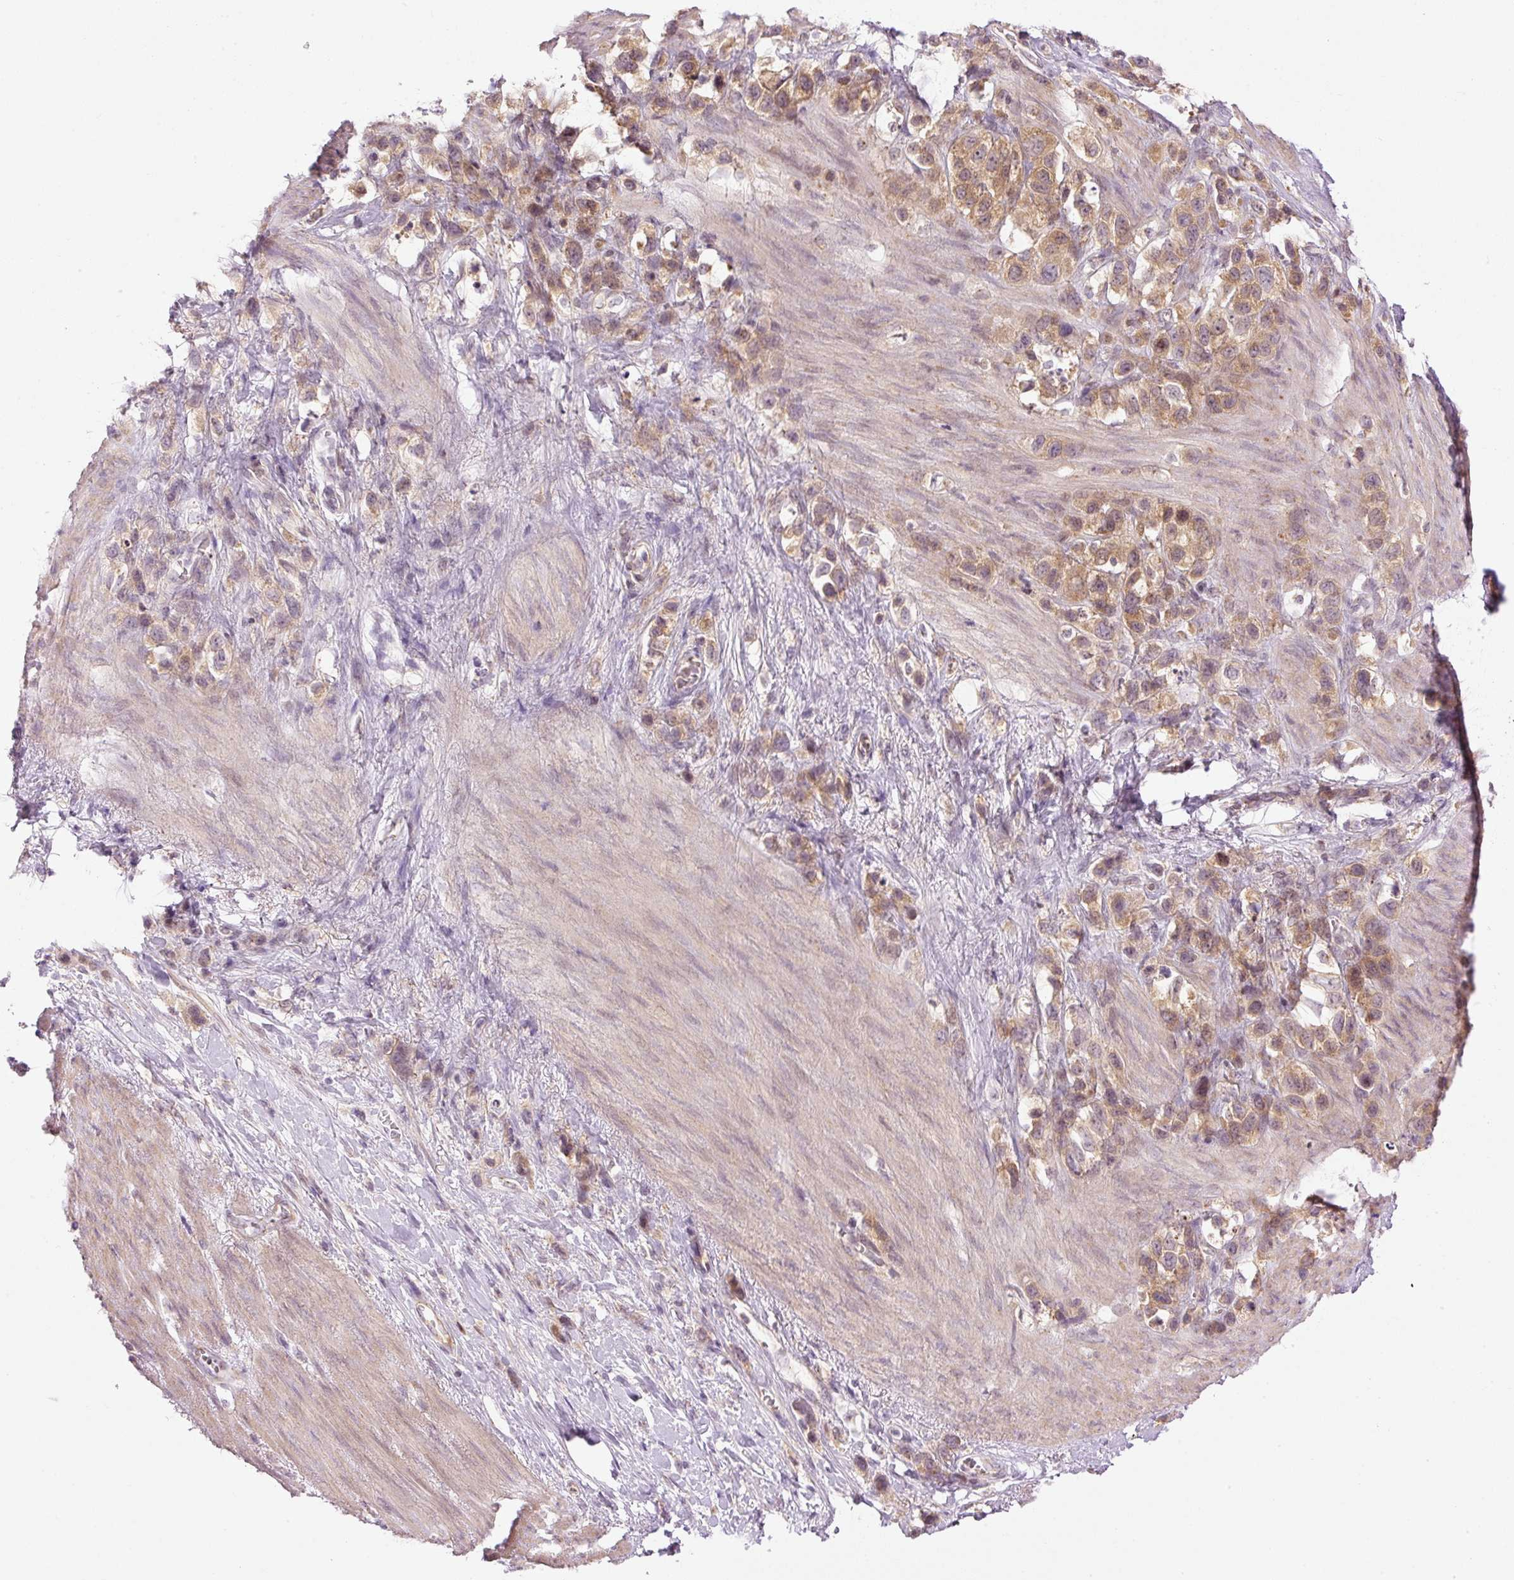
{"staining": {"intensity": "moderate", "quantity": ">75%", "location": "cytoplasmic/membranous"}, "tissue": "stomach cancer", "cell_type": "Tumor cells", "image_type": "cancer", "snomed": [{"axis": "morphology", "description": "Adenocarcinoma, NOS"}, {"axis": "topography", "description": "Stomach"}], "caption": "Immunohistochemical staining of human adenocarcinoma (stomach) demonstrates medium levels of moderate cytoplasmic/membranous protein positivity in approximately >75% of tumor cells.", "gene": "MZT2B", "patient": {"sex": "female", "age": 65}}